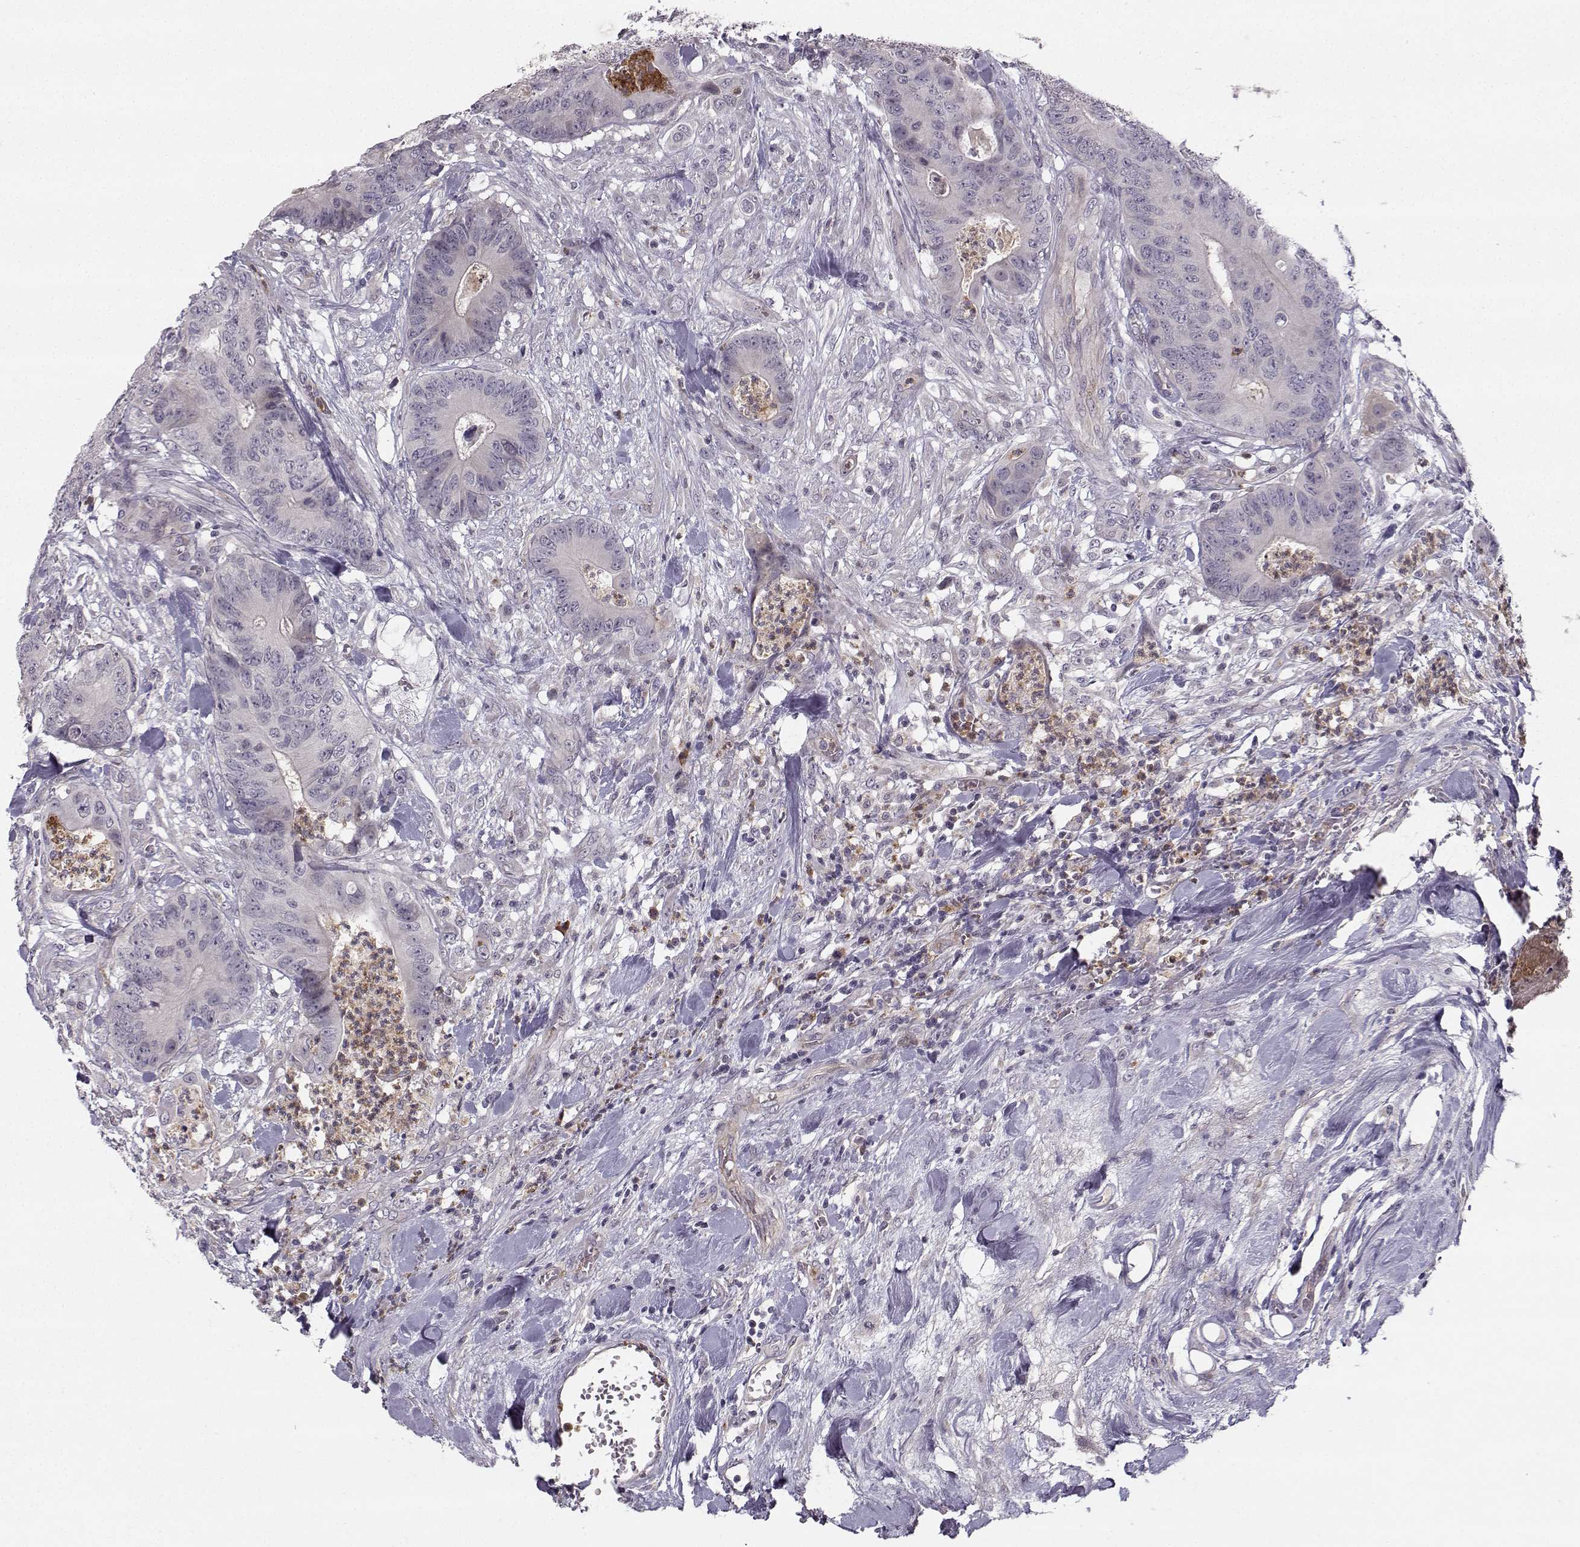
{"staining": {"intensity": "negative", "quantity": "none", "location": "none"}, "tissue": "colorectal cancer", "cell_type": "Tumor cells", "image_type": "cancer", "snomed": [{"axis": "morphology", "description": "Adenocarcinoma, NOS"}, {"axis": "topography", "description": "Colon"}], "caption": "A photomicrograph of colorectal cancer (adenocarcinoma) stained for a protein displays no brown staining in tumor cells.", "gene": "OPRD1", "patient": {"sex": "male", "age": 84}}